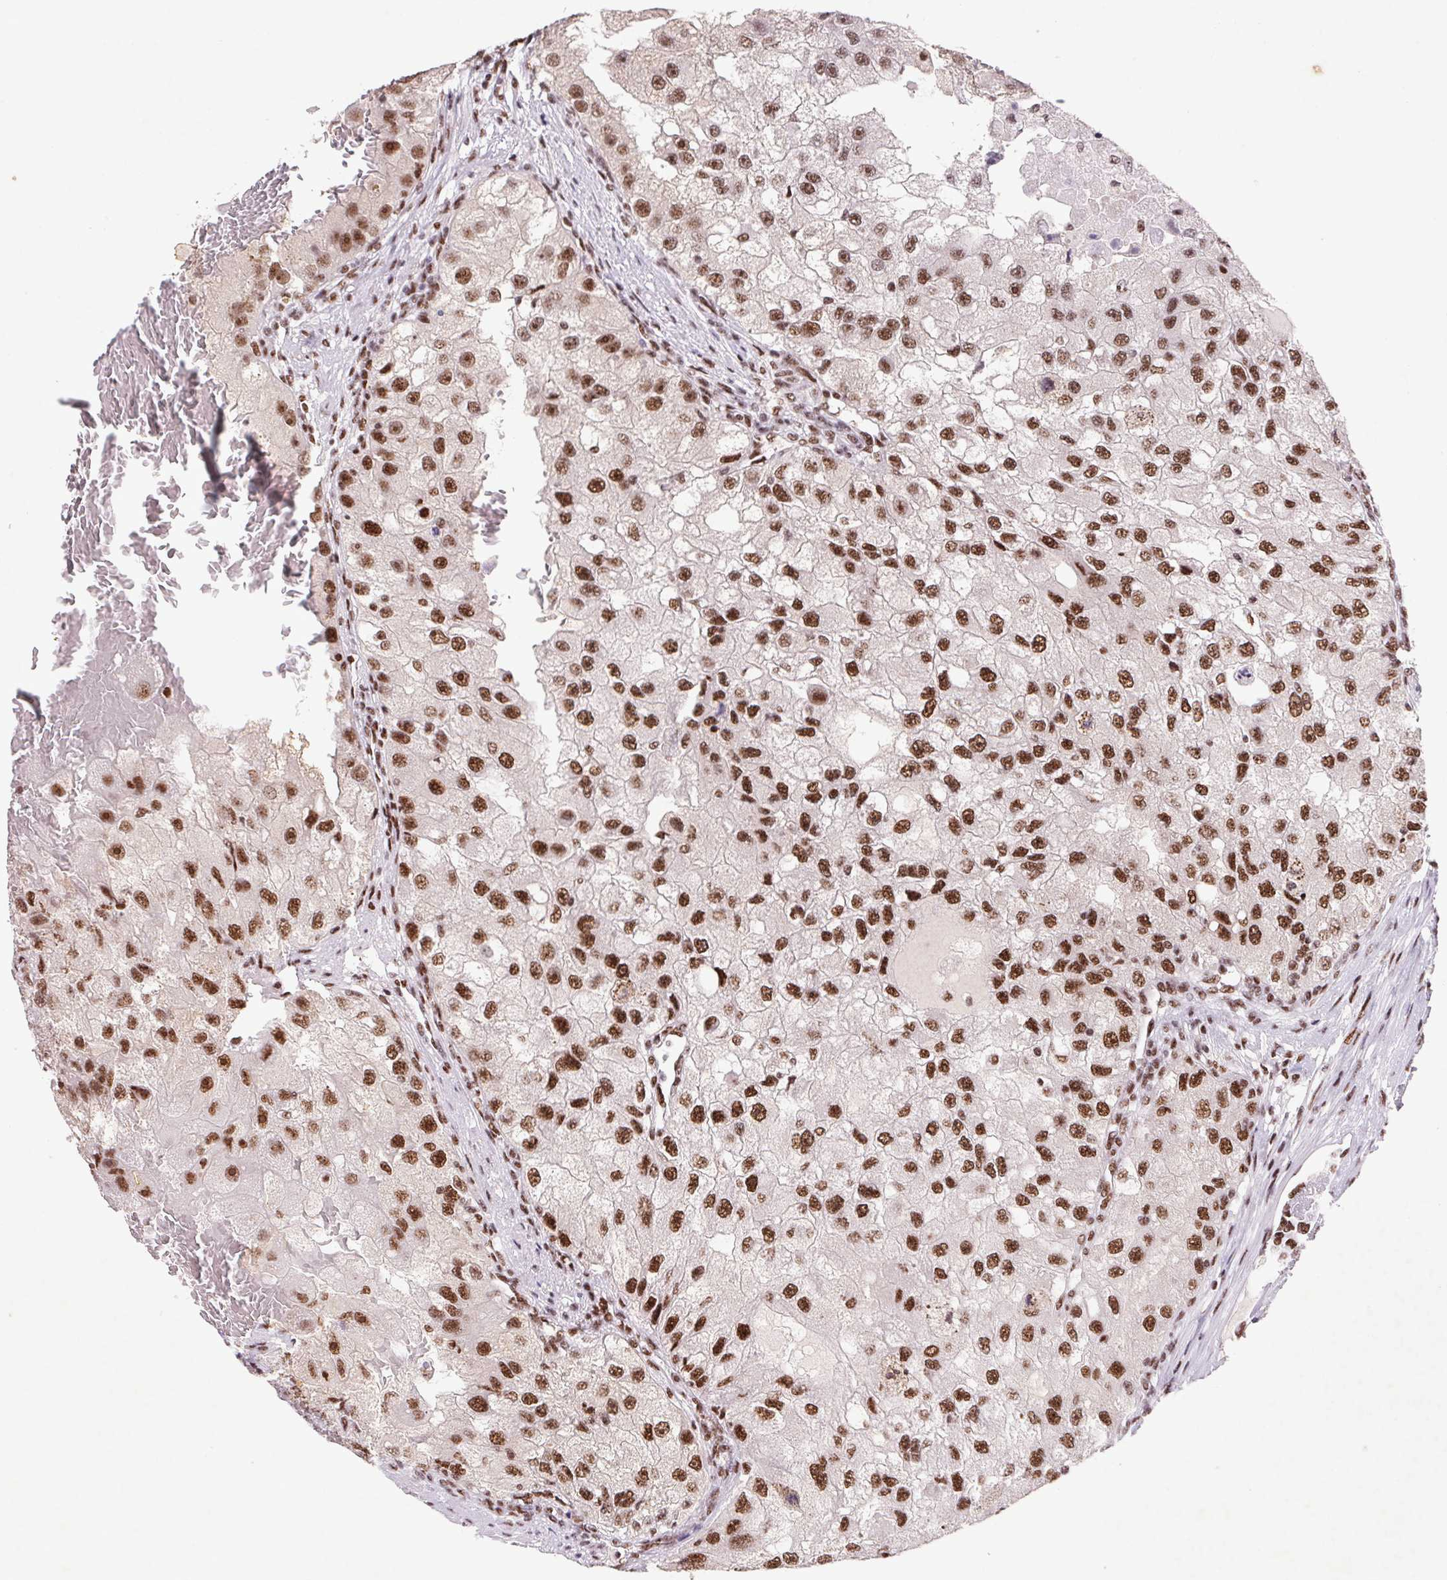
{"staining": {"intensity": "strong", "quantity": ">75%", "location": "nuclear"}, "tissue": "renal cancer", "cell_type": "Tumor cells", "image_type": "cancer", "snomed": [{"axis": "morphology", "description": "Adenocarcinoma, NOS"}, {"axis": "topography", "description": "Kidney"}], "caption": "This is an image of IHC staining of renal cancer (adenocarcinoma), which shows strong staining in the nuclear of tumor cells.", "gene": "LDLRAD4", "patient": {"sex": "male", "age": 63}}